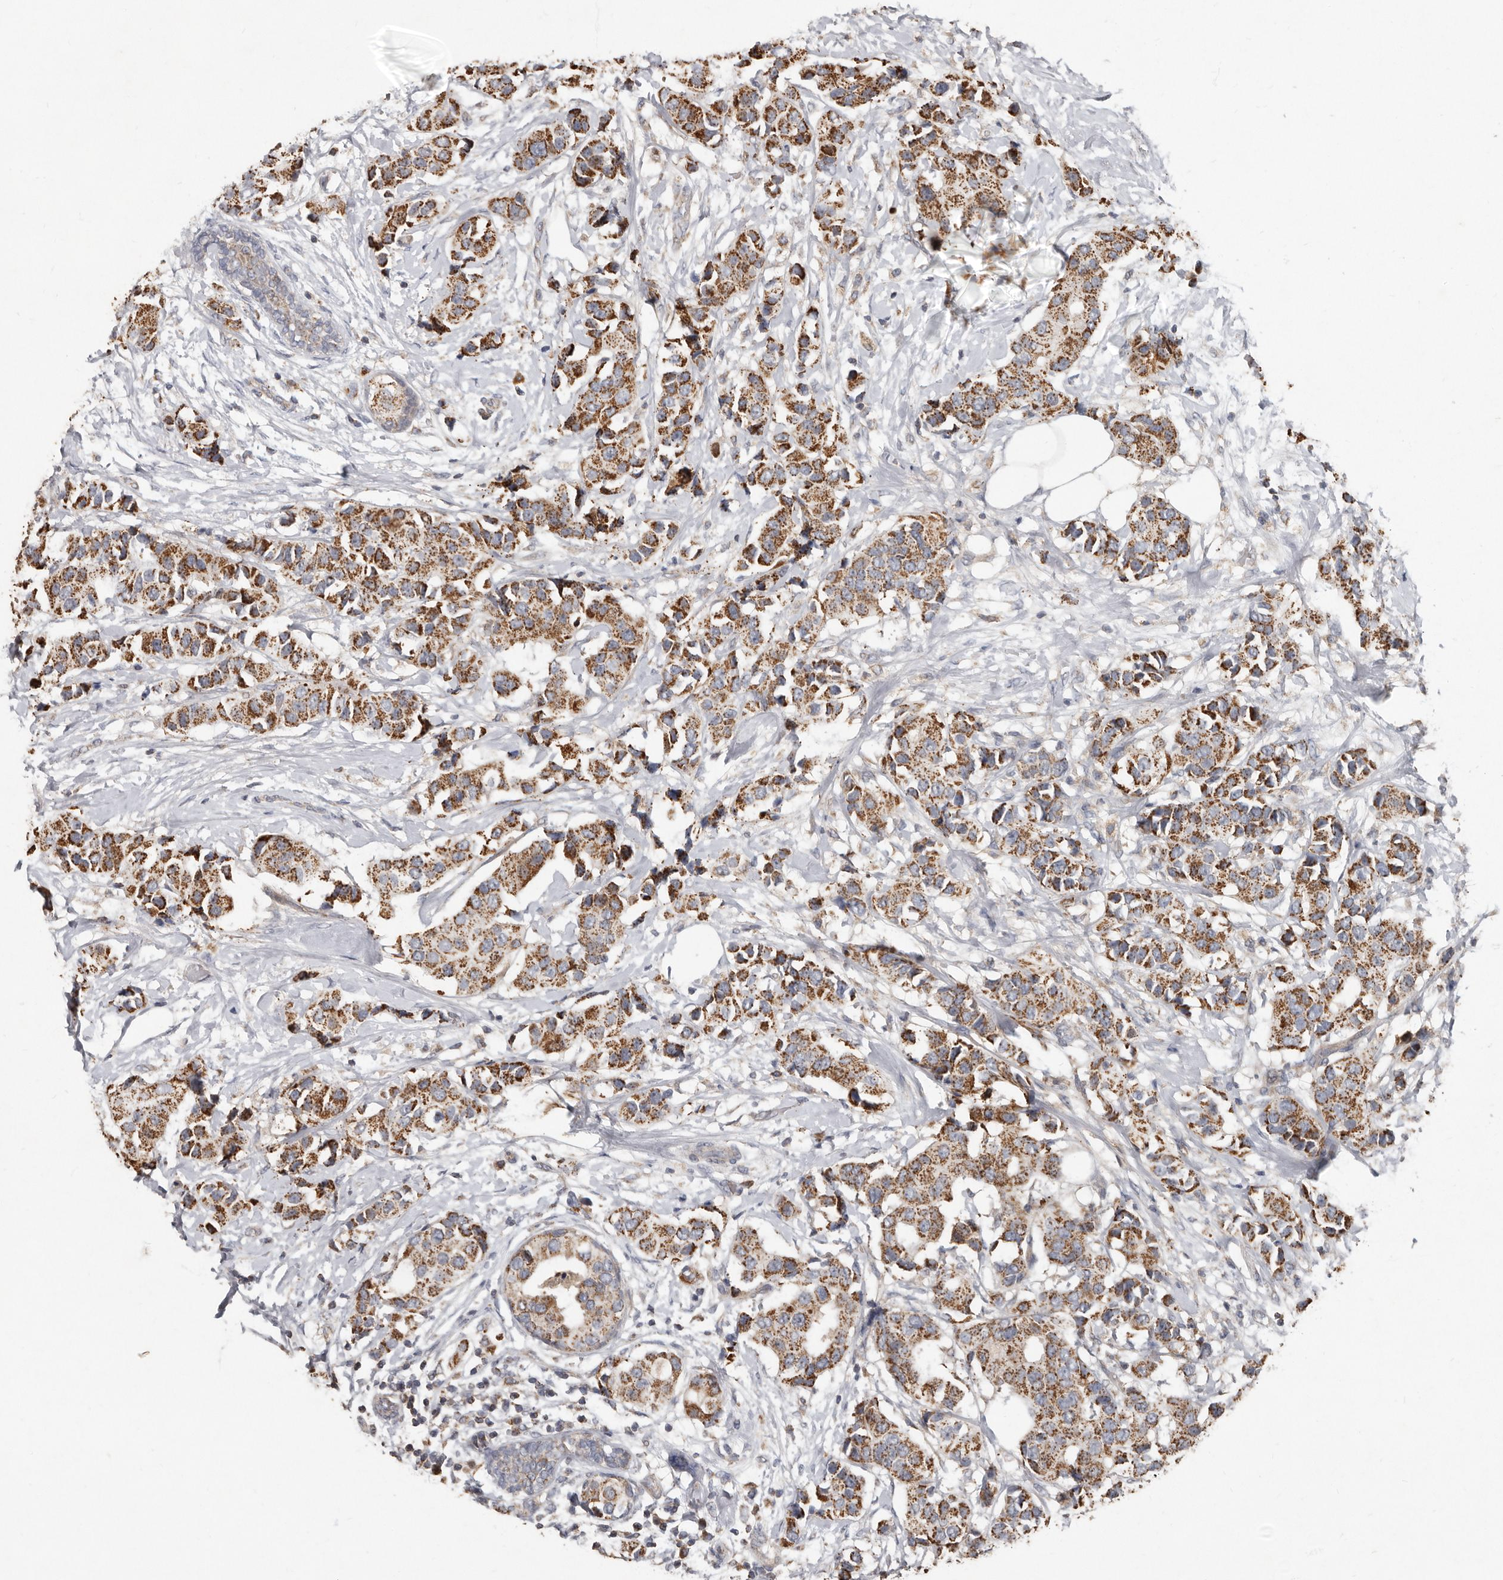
{"staining": {"intensity": "moderate", "quantity": ">75%", "location": "cytoplasmic/membranous"}, "tissue": "breast cancer", "cell_type": "Tumor cells", "image_type": "cancer", "snomed": [{"axis": "morphology", "description": "Normal tissue, NOS"}, {"axis": "morphology", "description": "Duct carcinoma"}, {"axis": "topography", "description": "Breast"}], "caption": "A high-resolution image shows IHC staining of breast cancer, which demonstrates moderate cytoplasmic/membranous positivity in approximately >75% of tumor cells. The protein of interest is shown in brown color, while the nuclei are stained blue.", "gene": "KIF26B", "patient": {"sex": "female", "age": 39}}